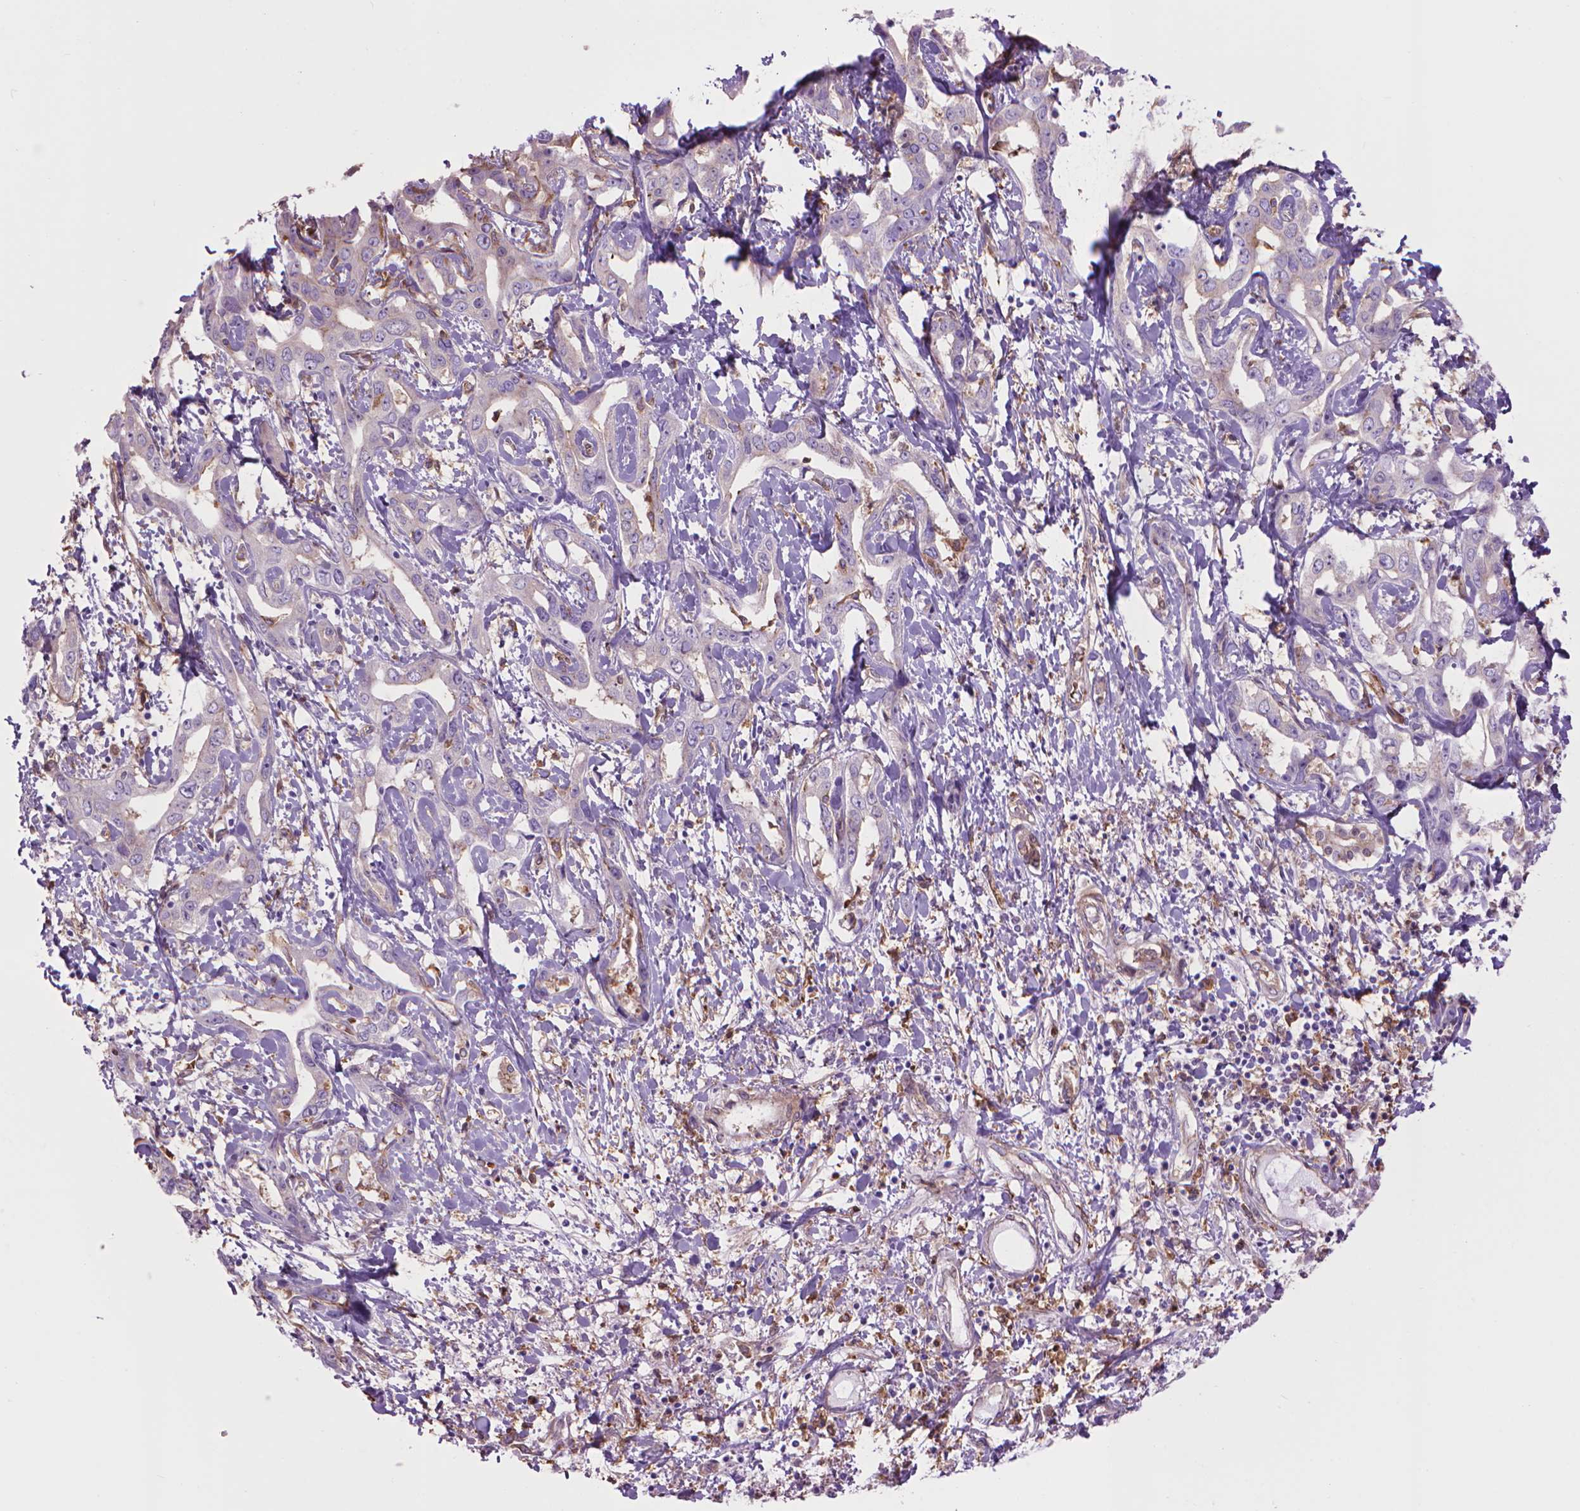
{"staining": {"intensity": "negative", "quantity": "none", "location": "none"}, "tissue": "liver cancer", "cell_type": "Tumor cells", "image_type": "cancer", "snomed": [{"axis": "morphology", "description": "Cholangiocarcinoma"}, {"axis": "topography", "description": "Liver"}], "caption": "IHC of human liver cholangiocarcinoma exhibits no expression in tumor cells. The staining is performed using DAB brown chromogen with nuclei counter-stained in using hematoxylin.", "gene": "CORO1B", "patient": {"sex": "male", "age": 59}}